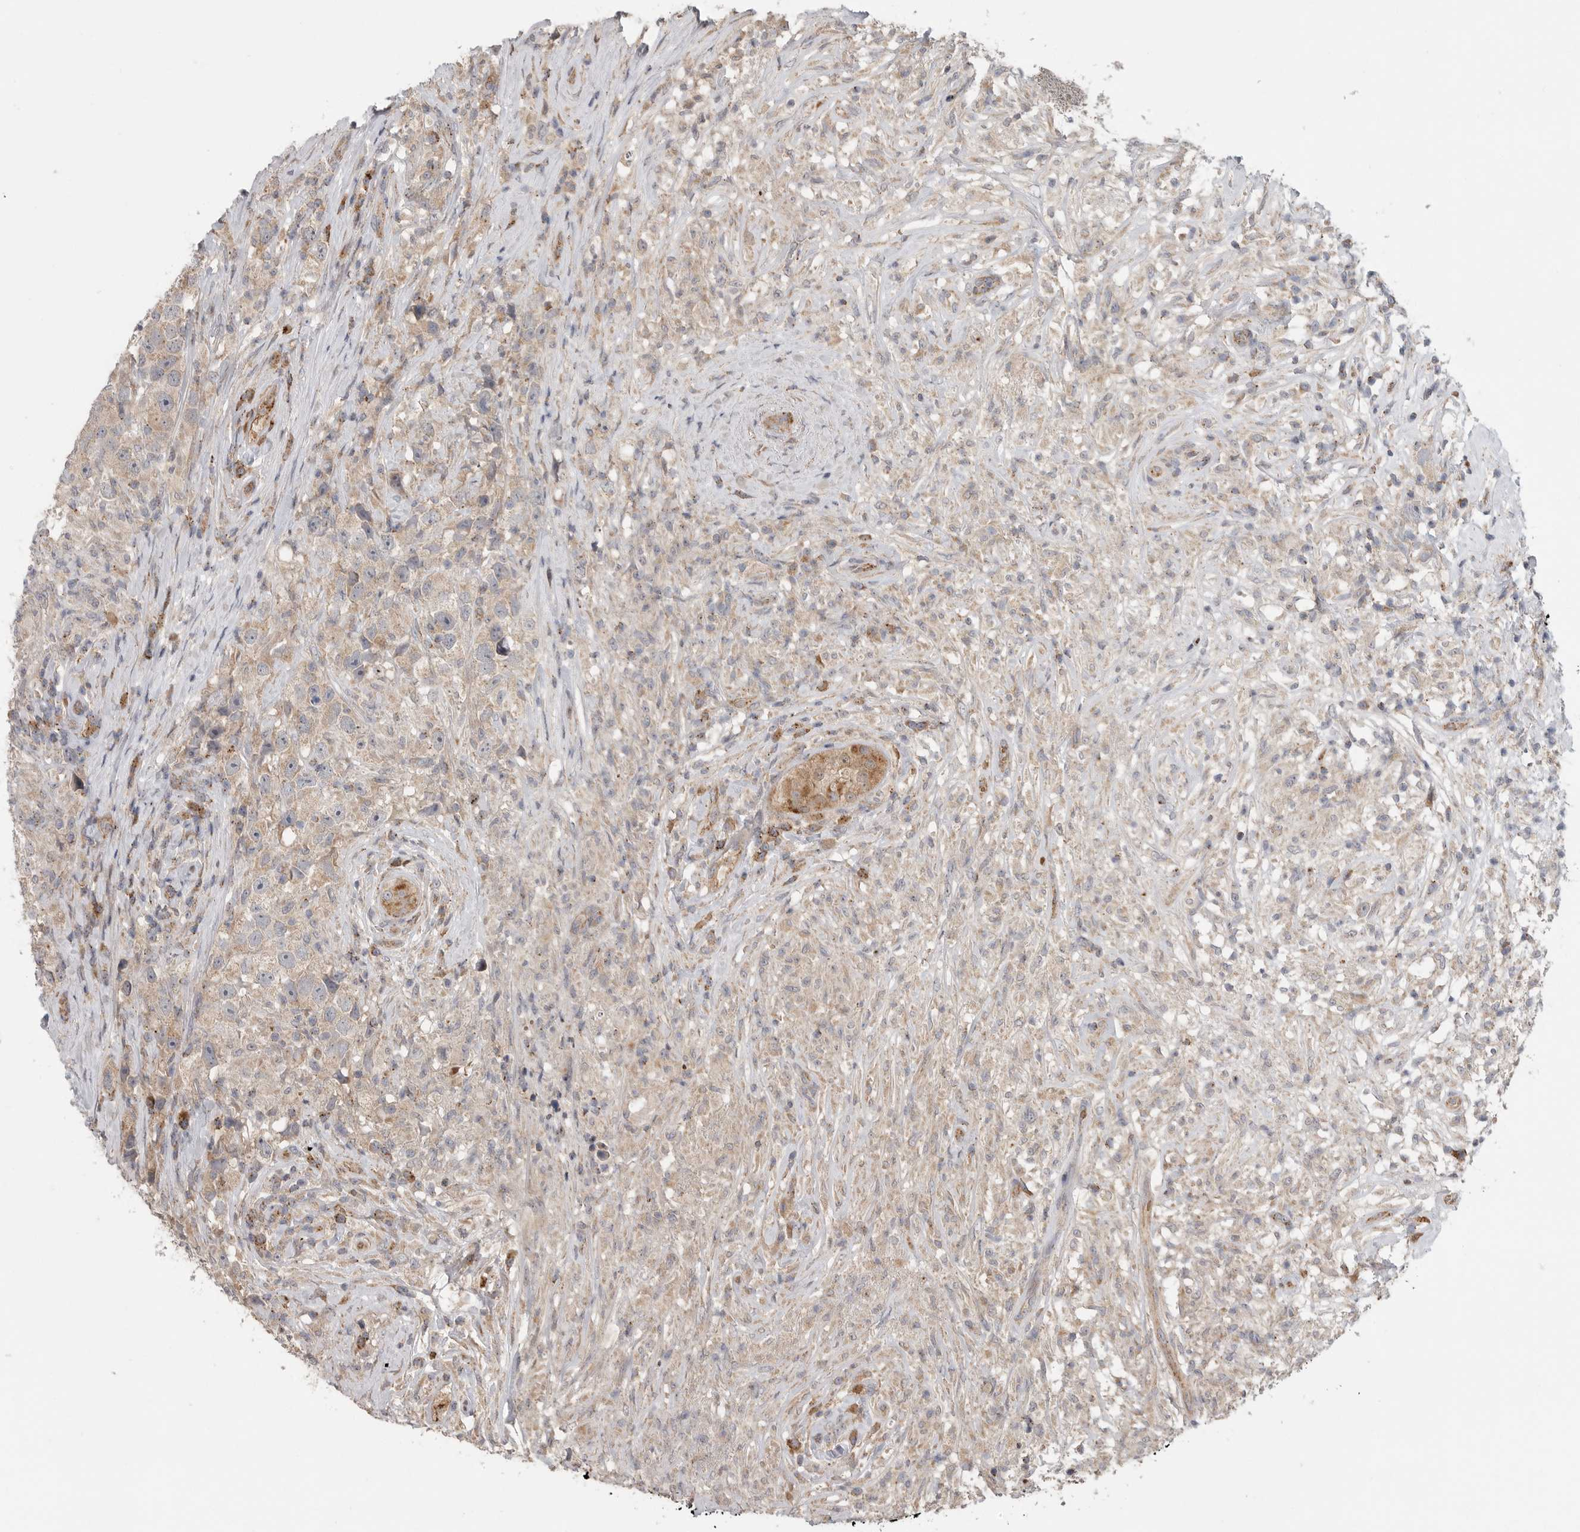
{"staining": {"intensity": "weak", "quantity": ">75%", "location": "cytoplasmic/membranous"}, "tissue": "testis cancer", "cell_type": "Tumor cells", "image_type": "cancer", "snomed": [{"axis": "morphology", "description": "Seminoma, NOS"}, {"axis": "topography", "description": "Testis"}], "caption": "A photomicrograph showing weak cytoplasmic/membranous expression in about >75% of tumor cells in seminoma (testis), as visualized by brown immunohistochemical staining.", "gene": "GALNS", "patient": {"sex": "male", "age": 49}}